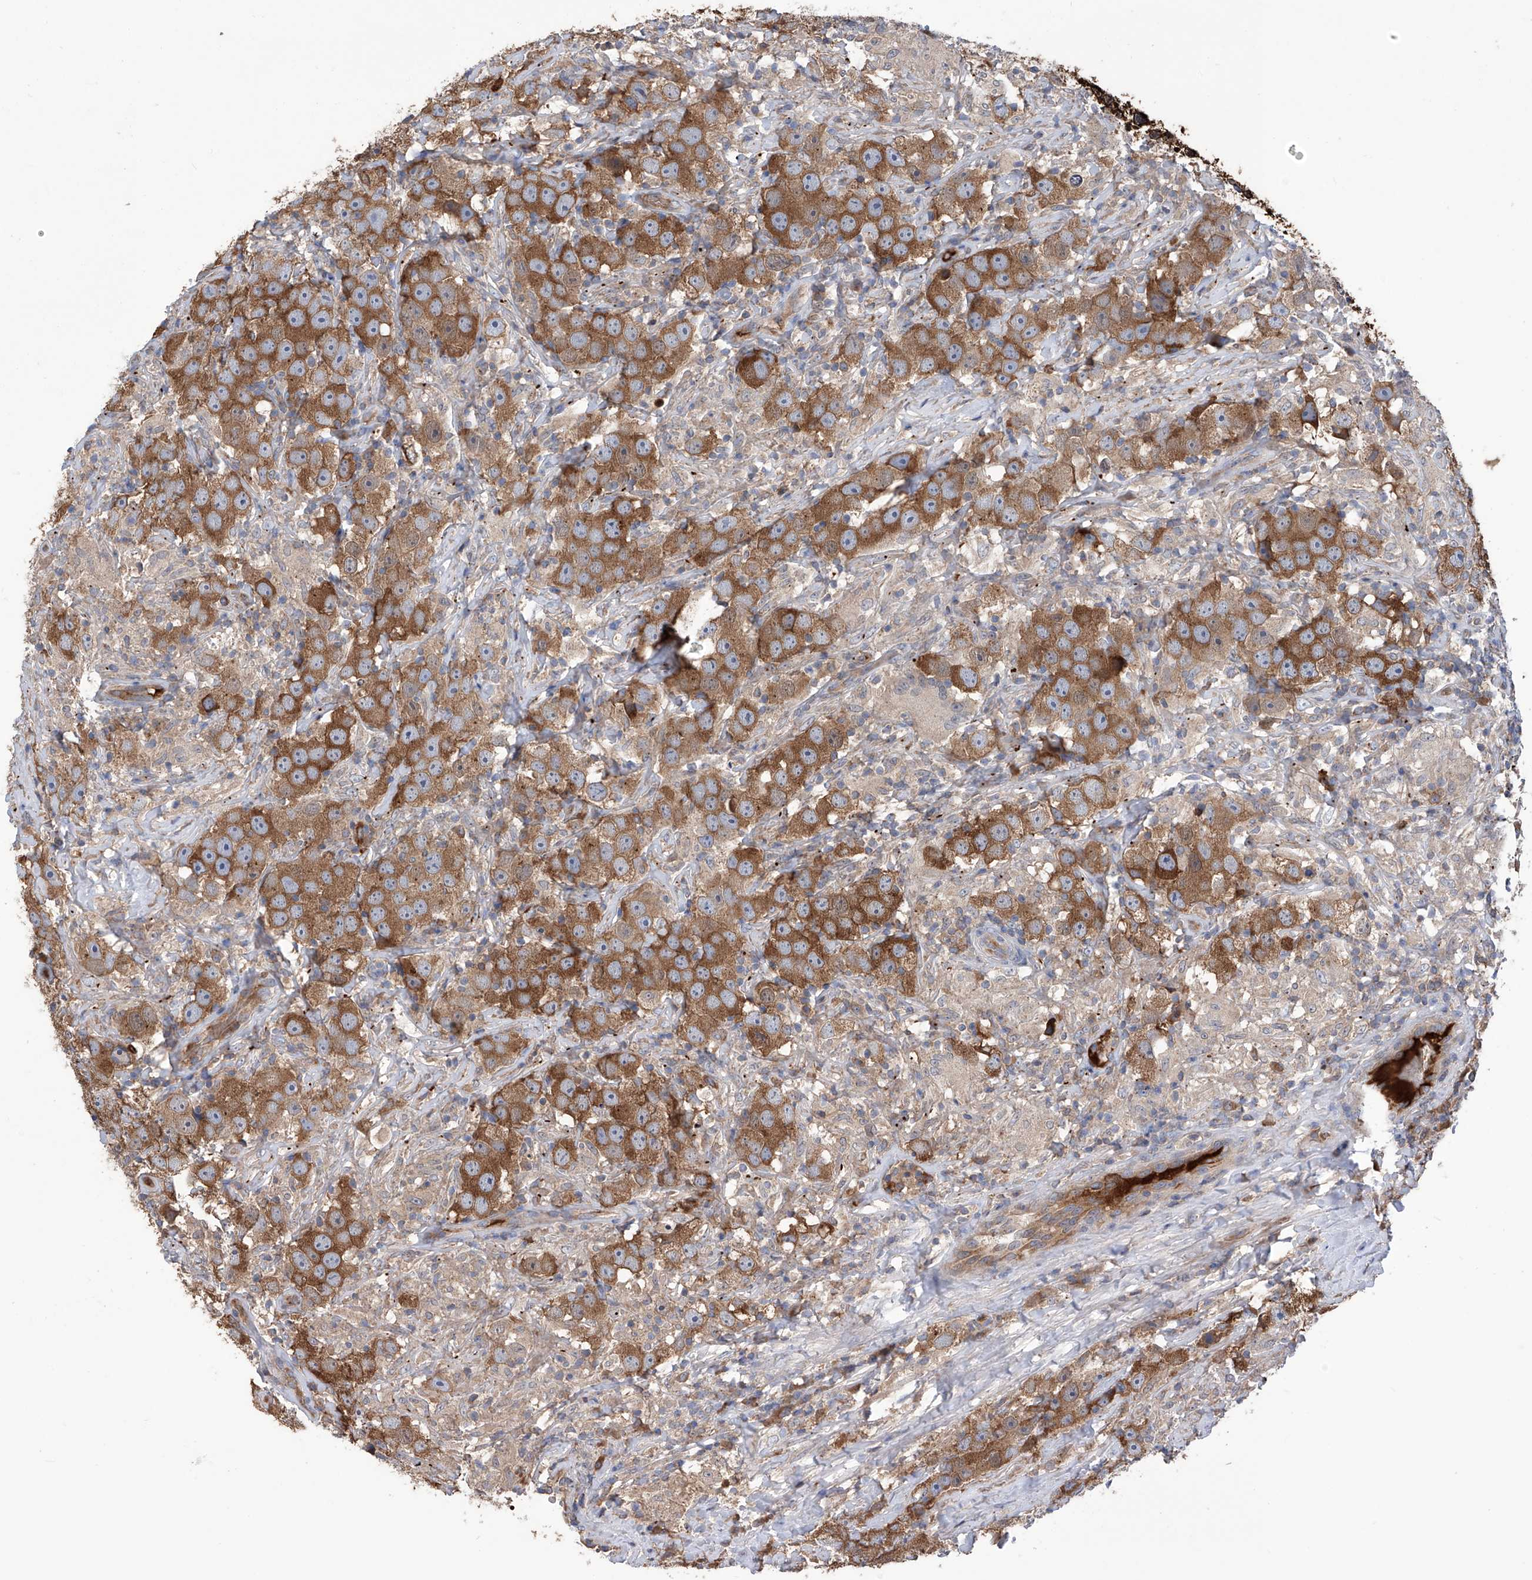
{"staining": {"intensity": "moderate", "quantity": ">75%", "location": "cytoplasmic/membranous"}, "tissue": "testis cancer", "cell_type": "Tumor cells", "image_type": "cancer", "snomed": [{"axis": "morphology", "description": "Seminoma, NOS"}, {"axis": "topography", "description": "Testis"}], "caption": "Moderate cytoplasmic/membranous staining for a protein is identified in approximately >75% of tumor cells of testis cancer (seminoma) using immunohistochemistry.", "gene": "NUDT17", "patient": {"sex": "male", "age": 49}}